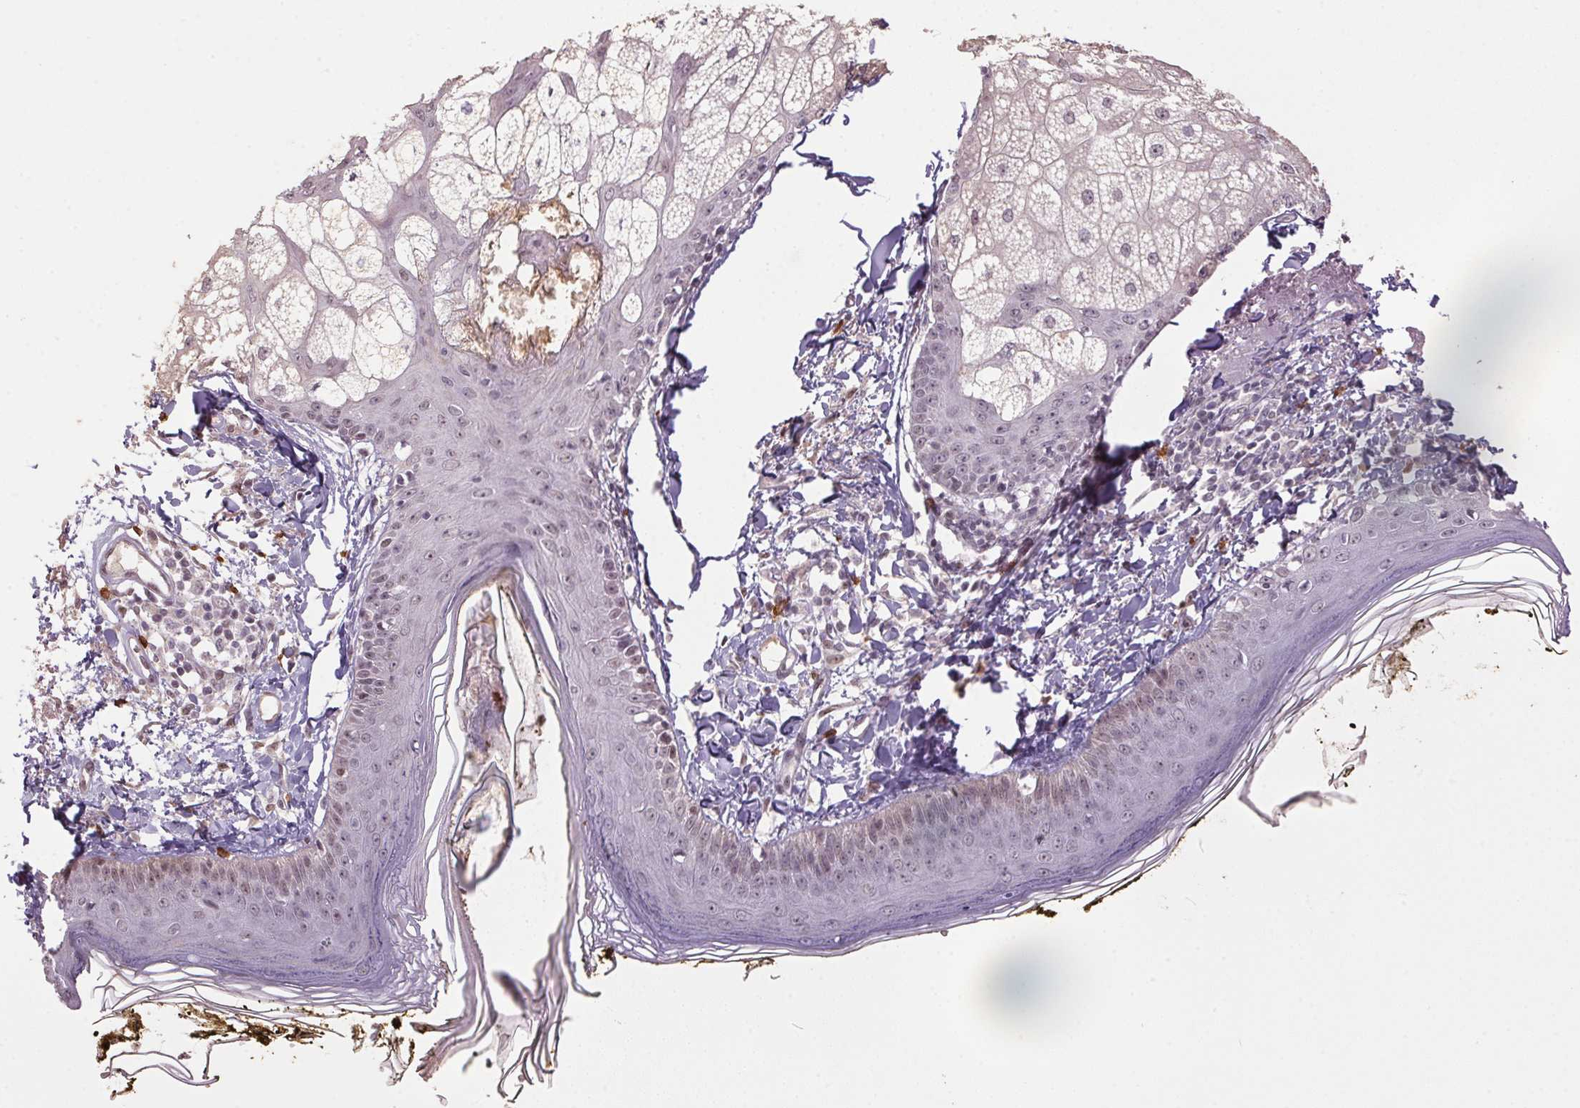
{"staining": {"intensity": "moderate", "quantity": "<25%", "location": "nuclear"}, "tissue": "skin", "cell_type": "Fibroblasts", "image_type": "normal", "snomed": [{"axis": "morphology", "description": "Normal tissue, NOS"}, {"axis": "topography", "description": "Skin"}], "caption": "Brown immunohistochemical staining in benign human skin demonstrates moderate nuclear expression in approximately <25% of fibroblasts. Using DAB (3,3'-diaminobenzidine) (brown) and hematoxylin (blue) stains, captured at high magnification using brightfield microscopy.", "gene": "ZBTB4", "patient": {"sex": "male", "age": 76}}